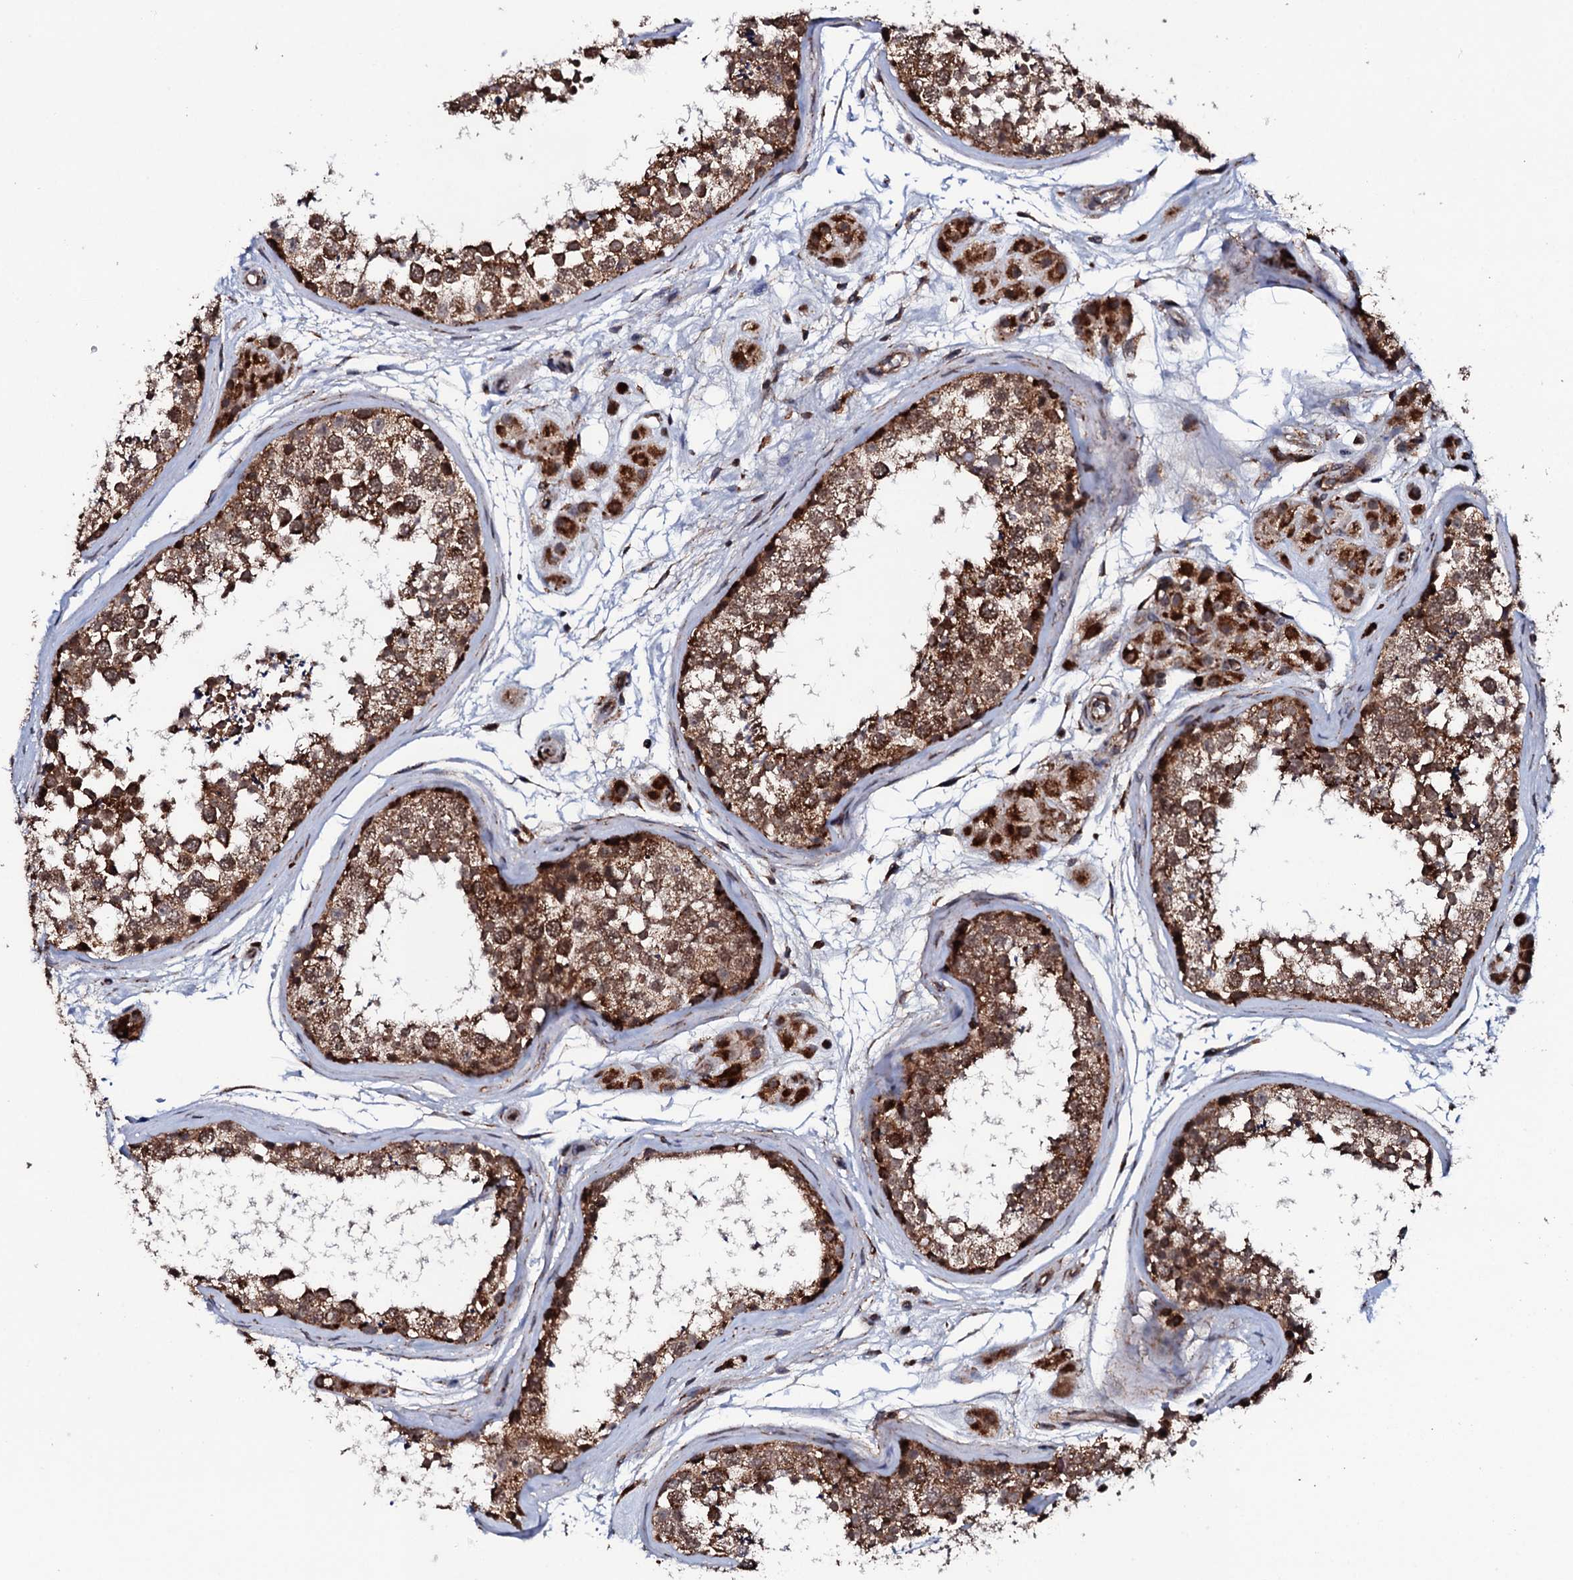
{"staining": {"intensity": "strong", "quantity": ">75%", "location": "cytoplasmic/membranous"}, "tissue": "testis", "cell_type": "Cells in seminiferous ducts", "image_type": "normal", "snomed": [{"axis": "morphology", "description": "Normal tissue, NOS"}, {"axis": "topography", "description": "Testis"}], "caption": "Human testis stained for a protein (brown) exhibits strong cytoplasmic/membranous positive expression in approximately >75% of cells in seminiferous ducts.", "gene": "MTIF3", "patient": {"sex": "male", "age": 56}}